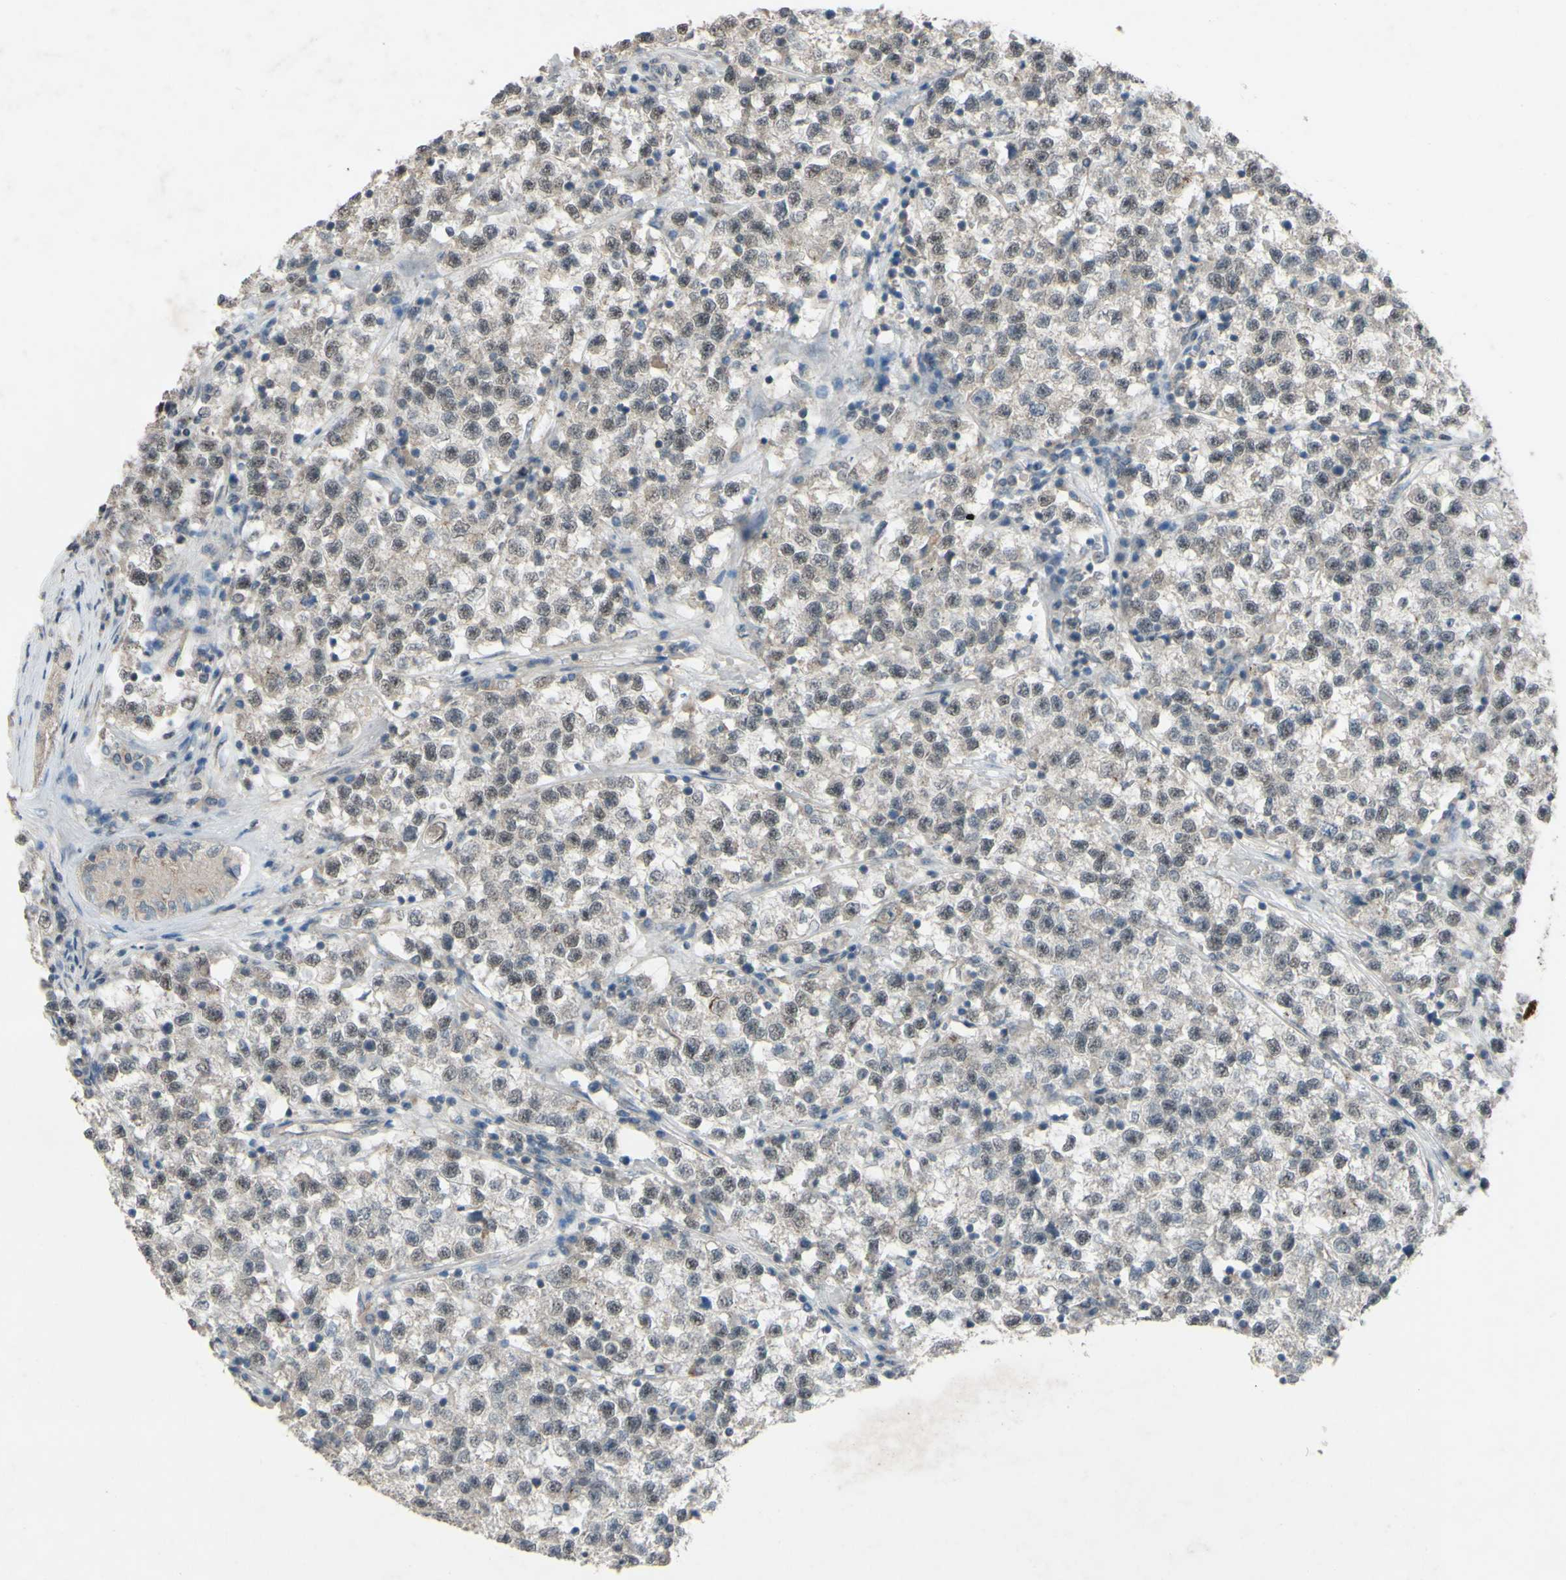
{"staining": {"intensity": "weak", "quantity": ">75%", "location": "cytoplasmic/membranous"}, "tissue": "testis cancer", "cell_type": "Tumor cells", "image_type": "cancer", "snomed": [{"axis": "morphology", "description": "Seminoma, NOS"}, {"axis": "topography", "description": "Testis"}], "caption": "Testis seminoma was stained to show a protein in brown. There is low levels of weak cytoplasmic/membranous expression in about >75% of tumor cells. Nuclei are stained in blue.", "gene": "CDCP1", "patient": {"sex": "male", "age": 22}}